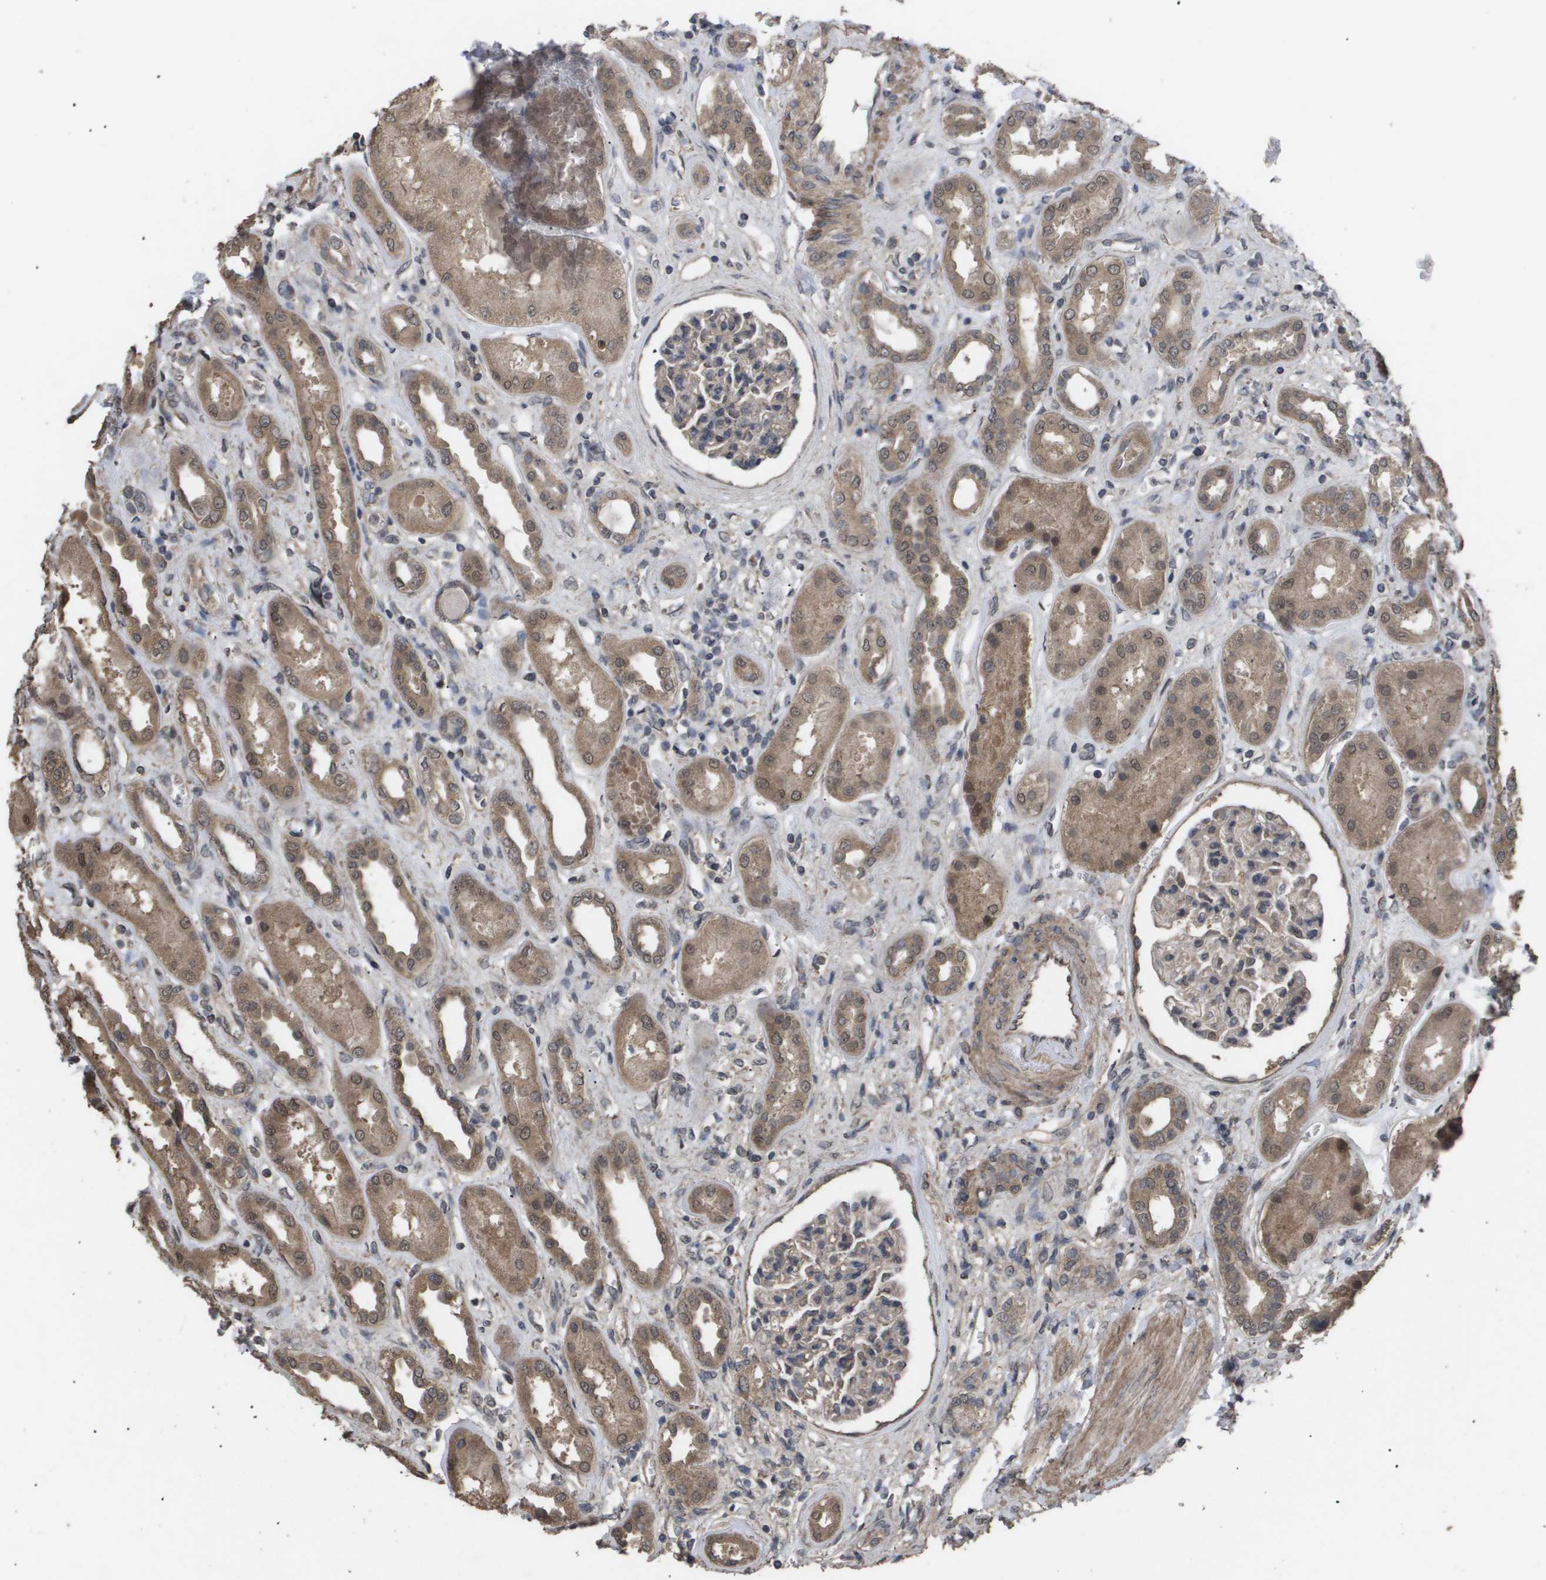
{"staining": {"intensity": "weak", "quantity": "25%-75%", "location": "cytoplasmic/membranous"}, "tissue": "kidney", "cell_type": "Cells in glomeruli", "image_type": "normal", "snomed": [{"axis": "morphology", "description": "Normal tissue, NOS"}, {"axis": "topography", "description": "Kidney"}], "caption": "Benign kidney exhibits weak cytoplasmic/membranous expression in approximately 25%-75% of cells in glomeruli, visualized by immunohistochemistry. The staining was performed using DAB (3,3'-diaminobenzidine), with brown indicating positive protein expression. Nuclei are stained blue with hematoxylin.", "gene": "CUL5", "patient": {"sex": "male", "age": 59}}